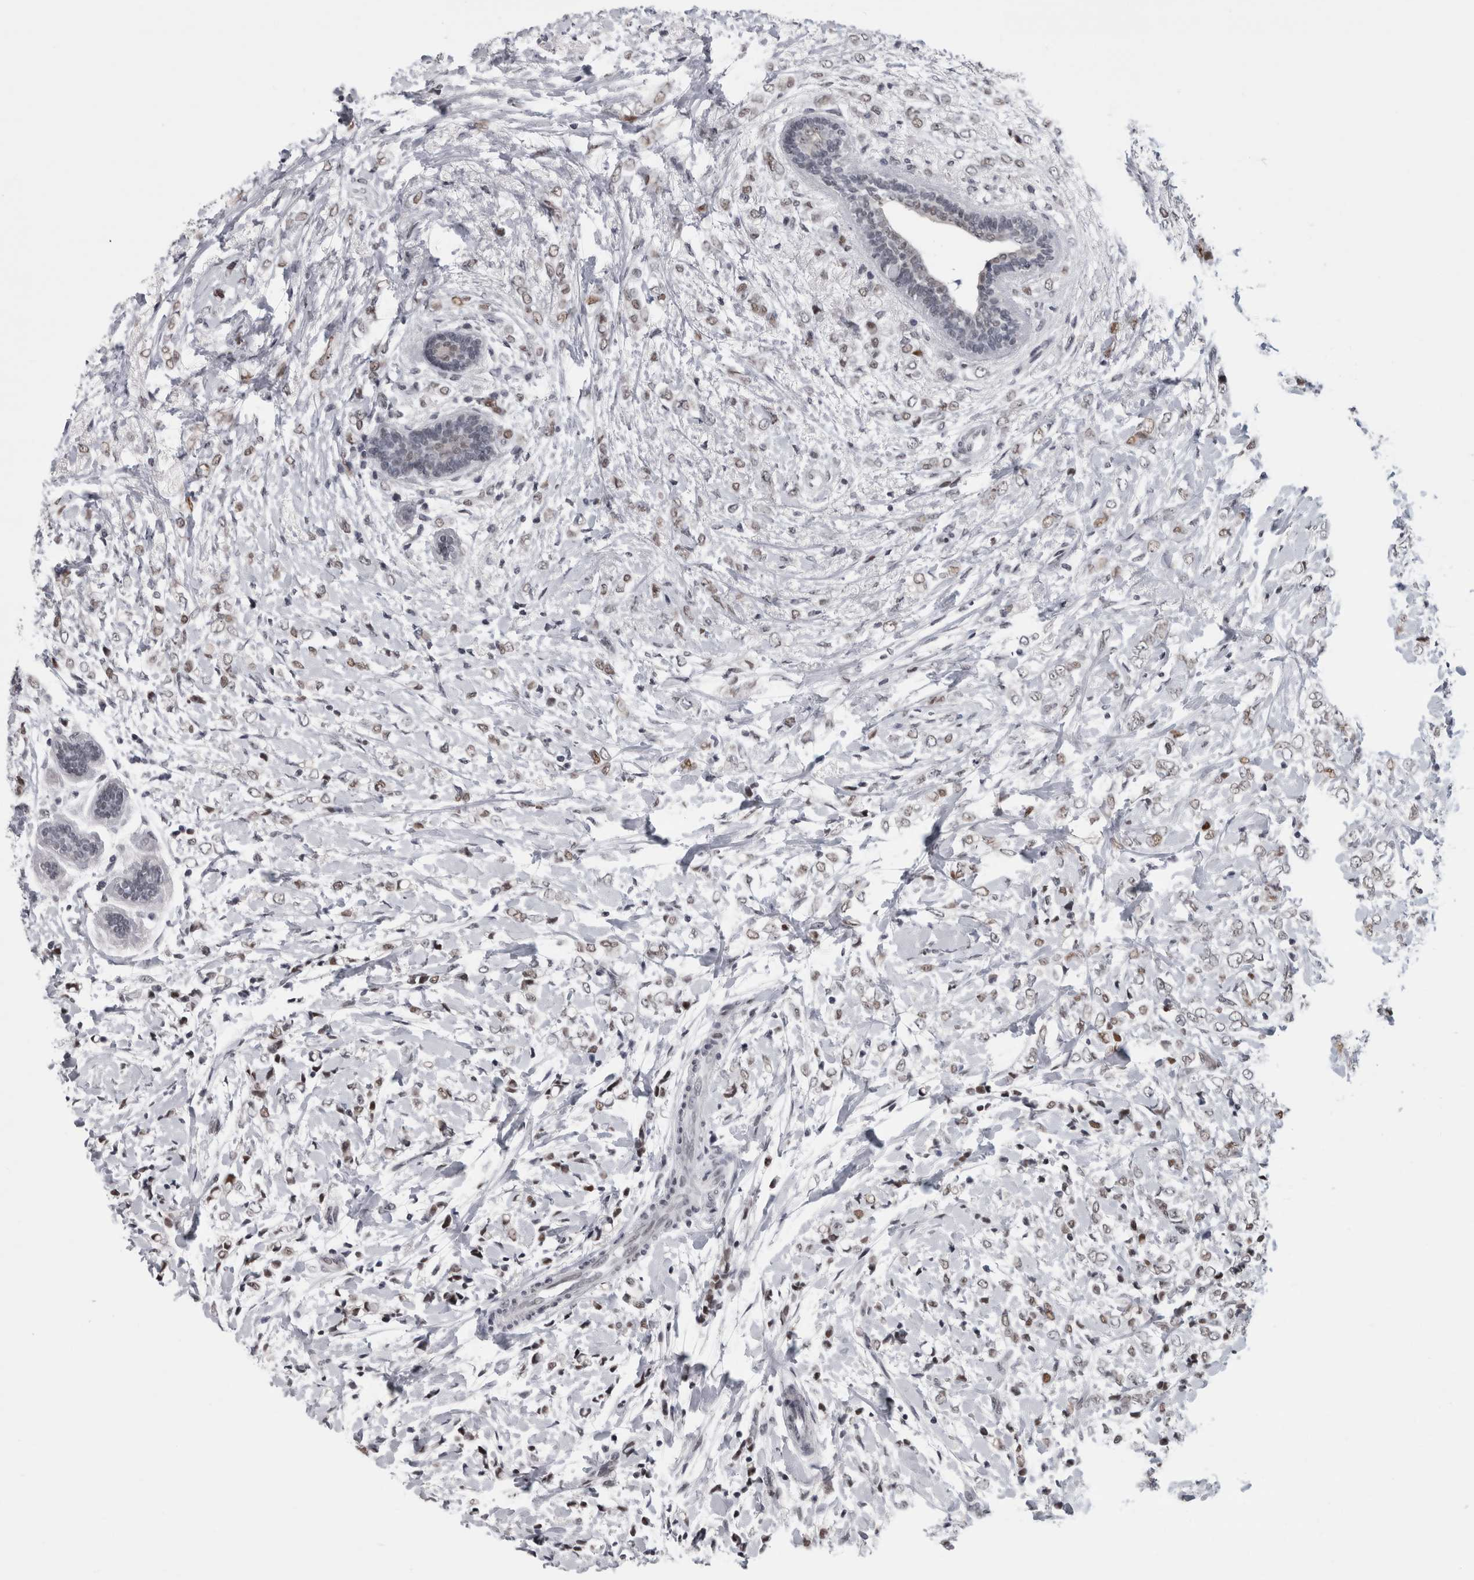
{"staining": {"intensity": "weak", "quantity": "<25%", "location": "nuclear"}, "tissue": "breast cancer", "cell_type": "Tumor cells", "image_type": "cancer", "snomed": [{"axis": "morphology", "description": "Normal tissue, NOS"}, {"axis": "morphology", "description": "Lobular carcinoma"}, {"axis": "topography", "description": "Breast"}], "caption": "The micrograph exhibits no significant positivity in tumor cells of breast lobular carcinoma. (DAB immunohistochemistry, high magnification).", "gene": "ARID4B", "patient": {"sex": "female", "age": 47}}